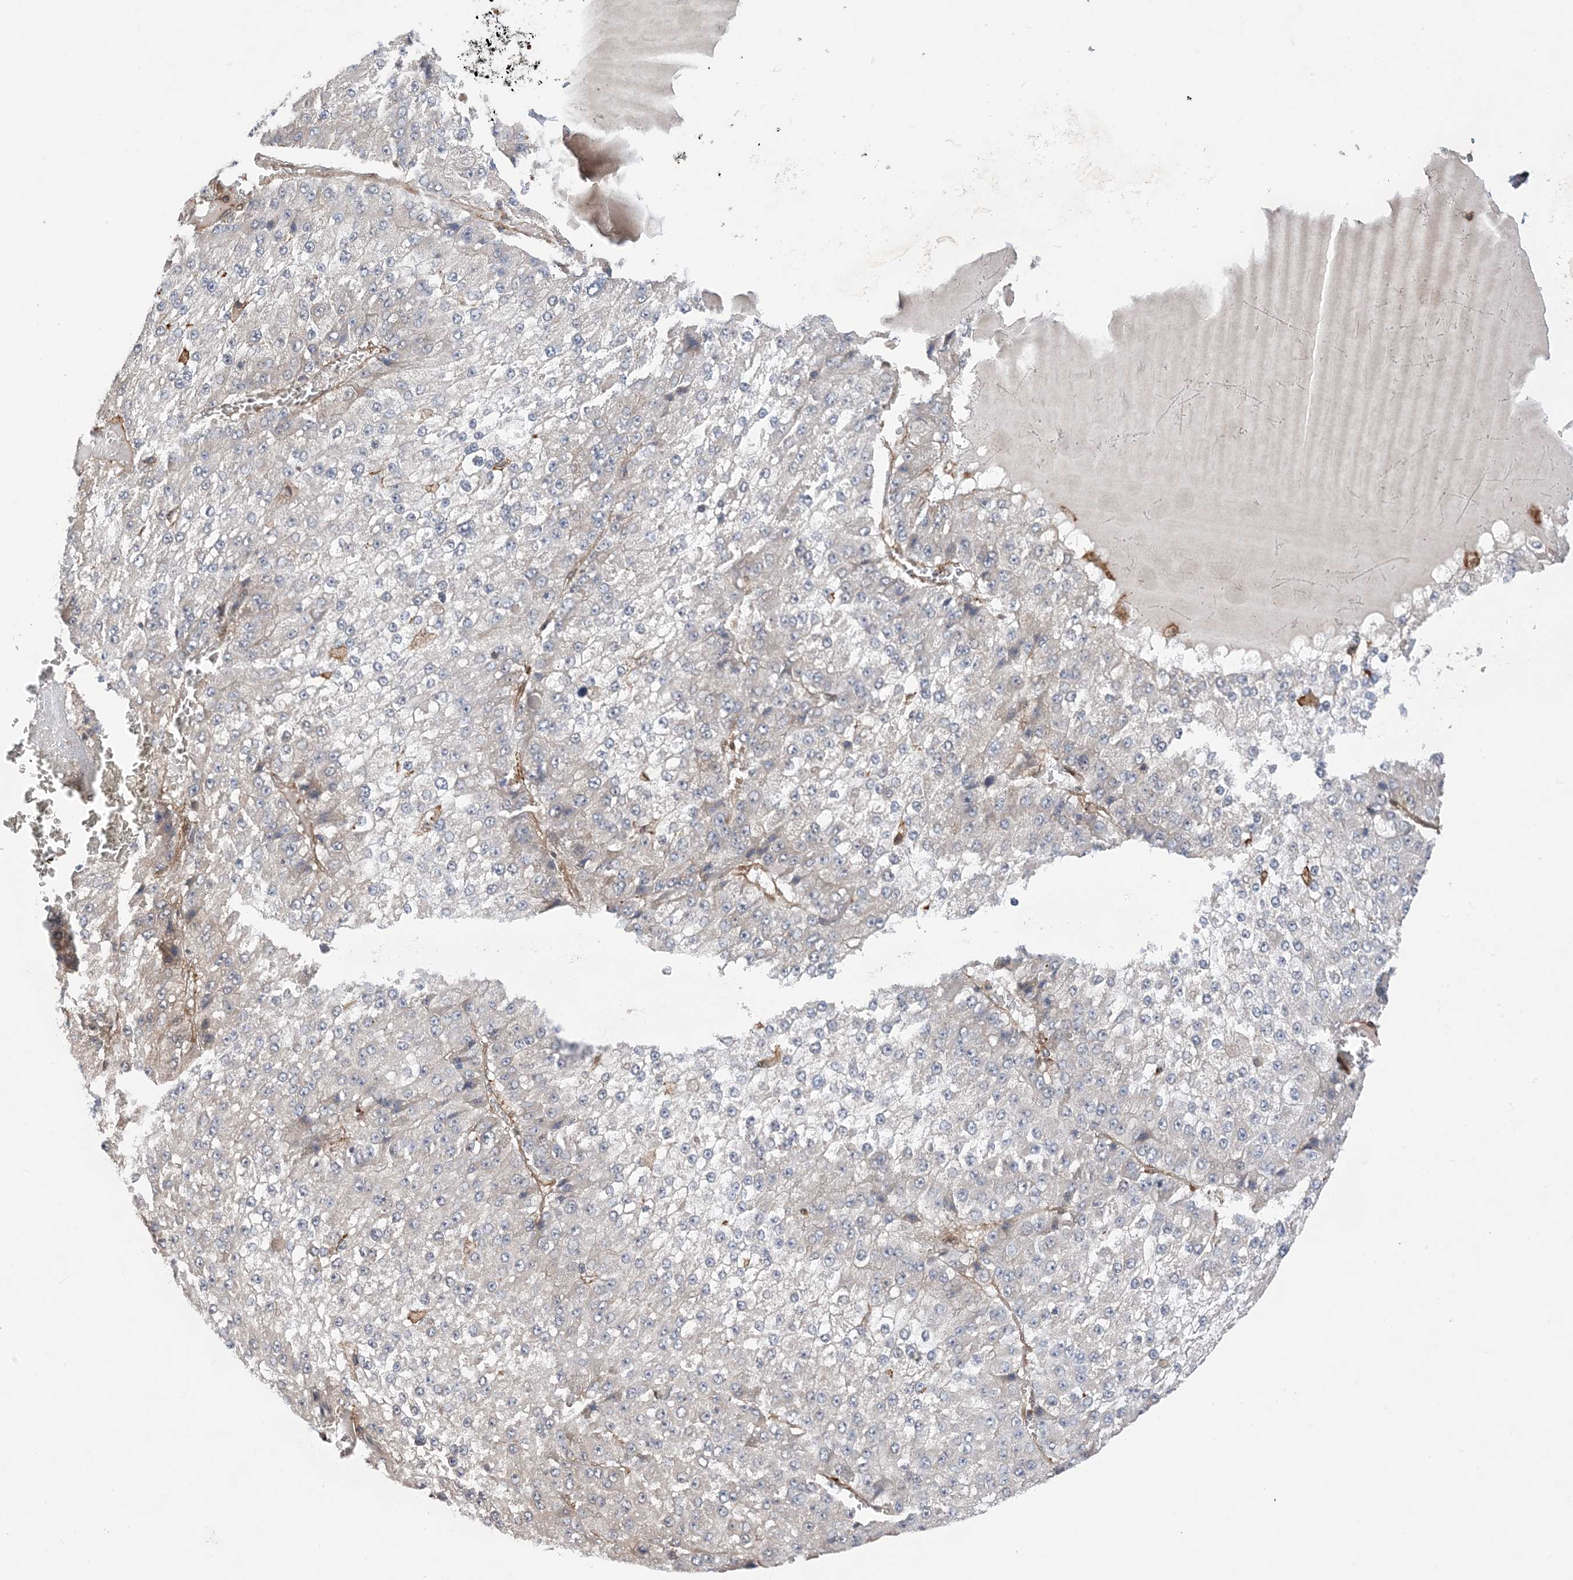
{"staining": {"intensity": "negative", "quantity": "none", "location": "none"}, "tissue": "liver cancer", "cell_type": "Tumor cells", "image_type": "cancer", "snomed": [{"axis": "morphology", "description": "Carcinoma, Hepatocellular, NOS"}, {"axis": "topography", "description": "Liver"}], "caption": "Human liver hepatocellular carcinoma stained for a protein using immunohistochemistry shows no staining in tumor cells.", "gene": "HS1BP3", "patient": {"sex": "female", "age": 73}}